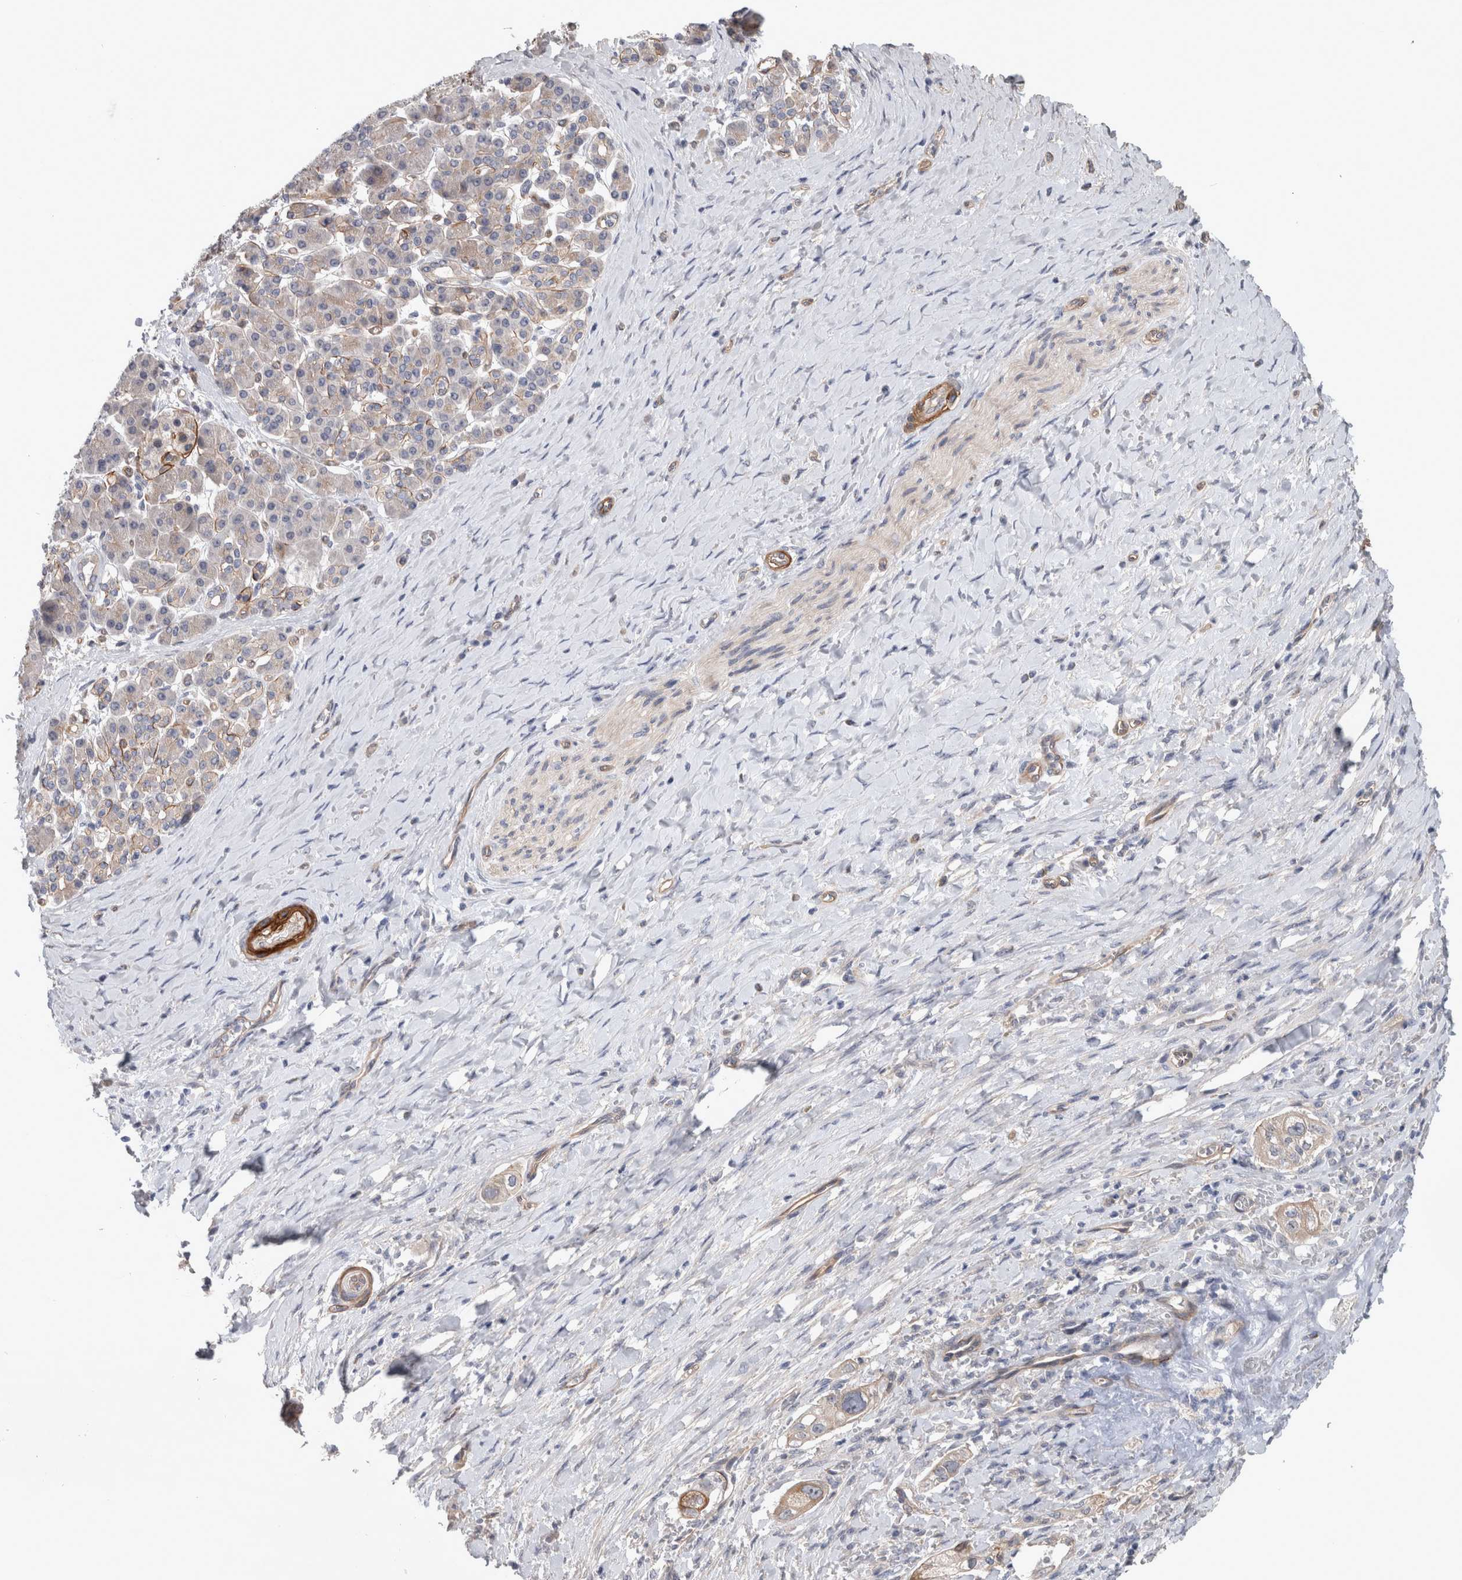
{"staining": {"intensity": "moderate", "quantity": "<25%", "location": "cytoplasmic/membranous"}, "tissue": "pancreatic cancer", "cell_type": "Tumor cells", "image_type": "cancer", "snomed": [{"axis": "morphology", "description": "Adenocarcinoma, NOS"}, {"axis": "topography", "description": "Pancreas"}], "caption": "Protein analysis of pancreatic cancer tissue shows moderate cytoplasmic/membranous positivity in approximately <25% of tumor cells.", "gene": "BCAM", "patient": {"sex": "male", "age": 58}}